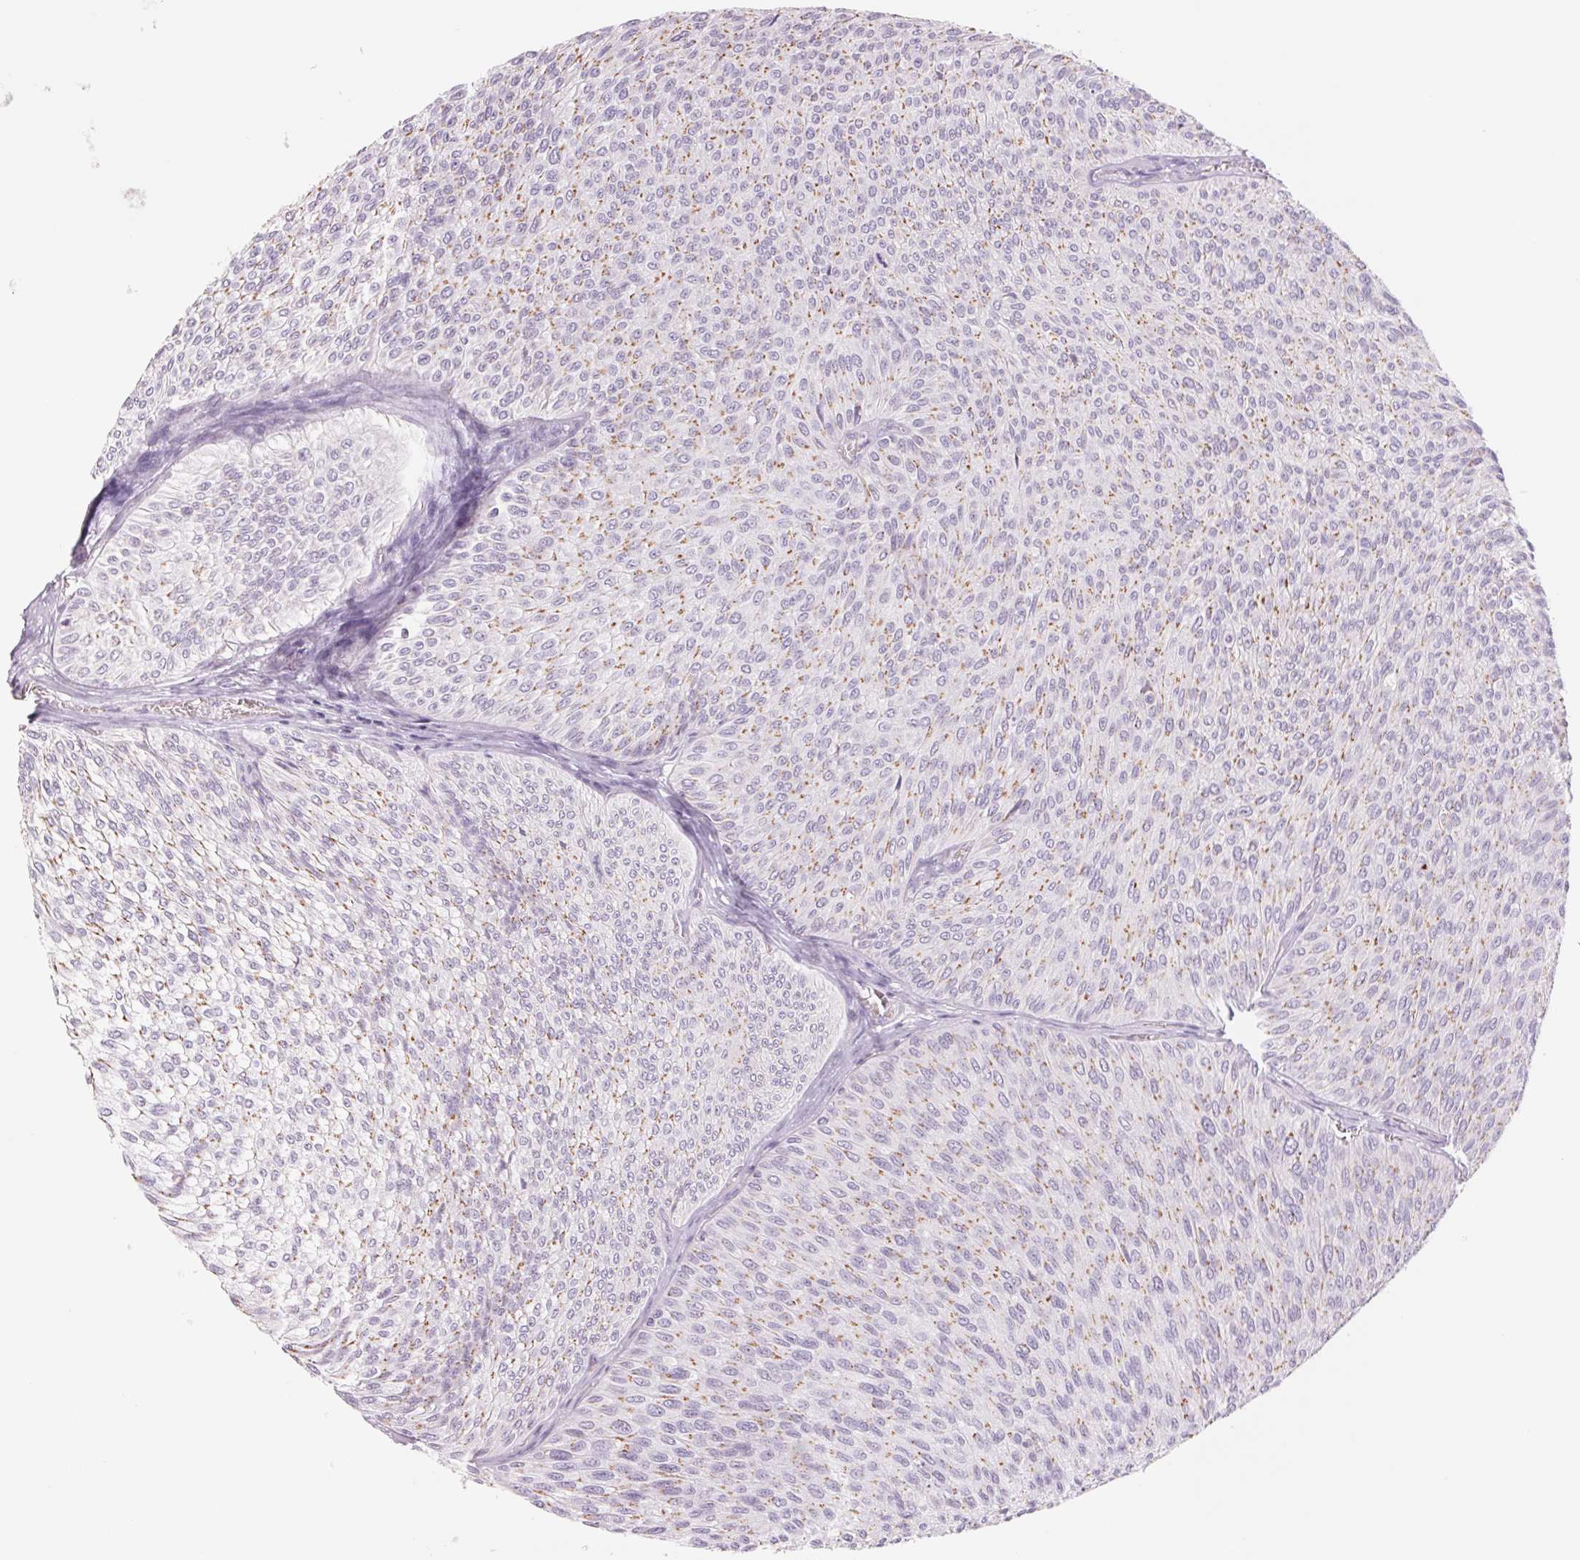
{"staining": {"intensity": "moderate", "quantity": "25%-75%", "location": "cytoplasmic/membranous"}, "tissue": "urothelial cancer", "cell_type": "Tumor cells", "image_type": "cancer", "snomed": [{"axis": "morphology", "description": "Urothelial carcinoma, Low grade"}, {"axis": "topography", "description": "Urinary bladder"}], "caption": "Urothelial cancer was stained to show a protein in brown. There is medium levels of moderate cytoplasmic/membranous expression in approximately 25%-75% of tumor cells.", "gene": "GALNT7", "patient": {"sex": "male", "age": 91}}